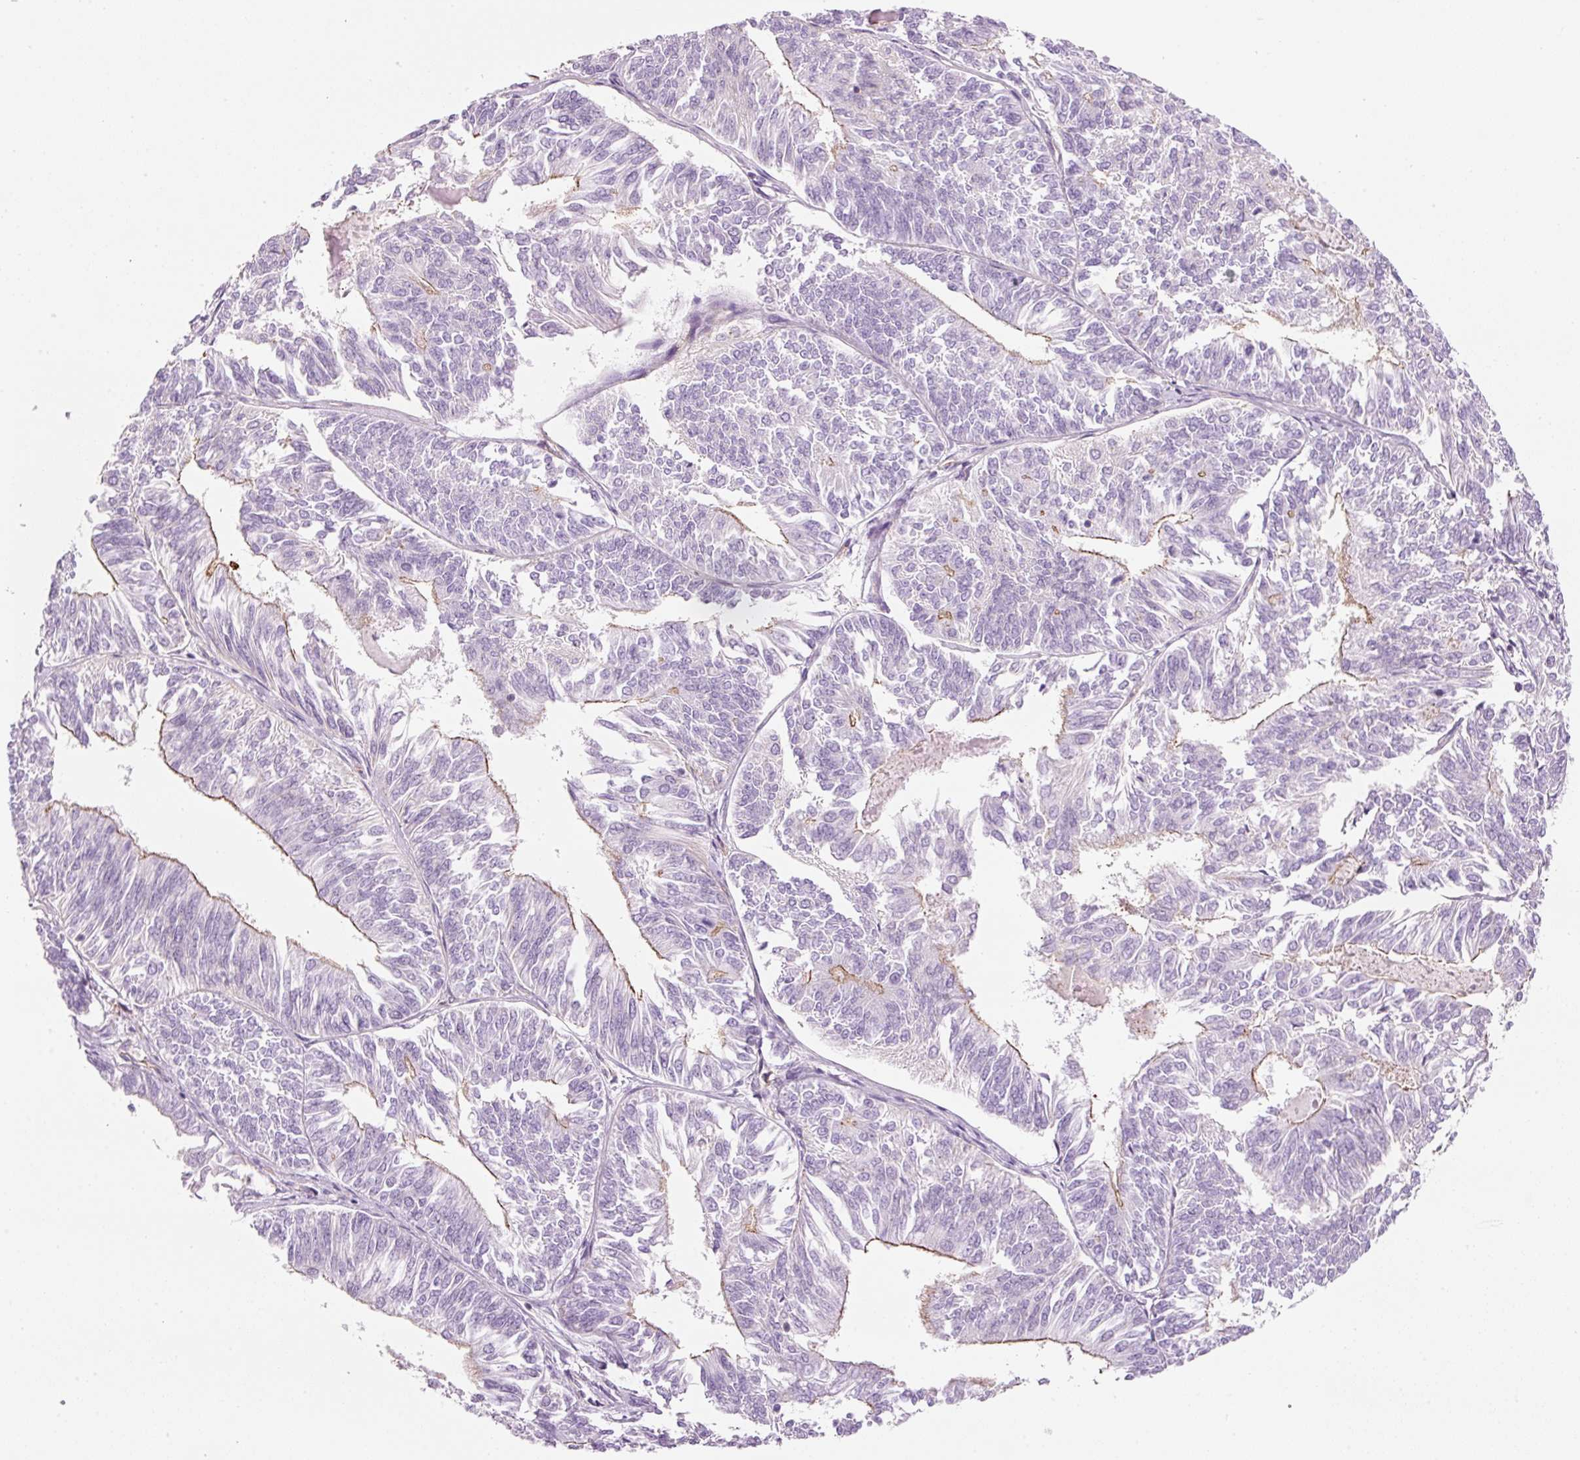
{"staining": {"intensity": "moderate", "quantity": "<25%", "location": "cytoplasmic/membranous"}, "tissue": "endometrial cancer", "cell_type": "Tumor cells", "image_type": "cancer", "snomed": [{"axis": "morphology", "description": "Adenocarcinoma, NOS"}, {"axis": "topography", "description": "Endometrium"}], "caption": "Brown immunohistochemical staining in human endometrial cancer shows moderate cytoplasmic/membranous positivity in approximately <25% of tumor cells.", "gene": "MAP3K3", "patient": {"sex": "female", "age": 58}}